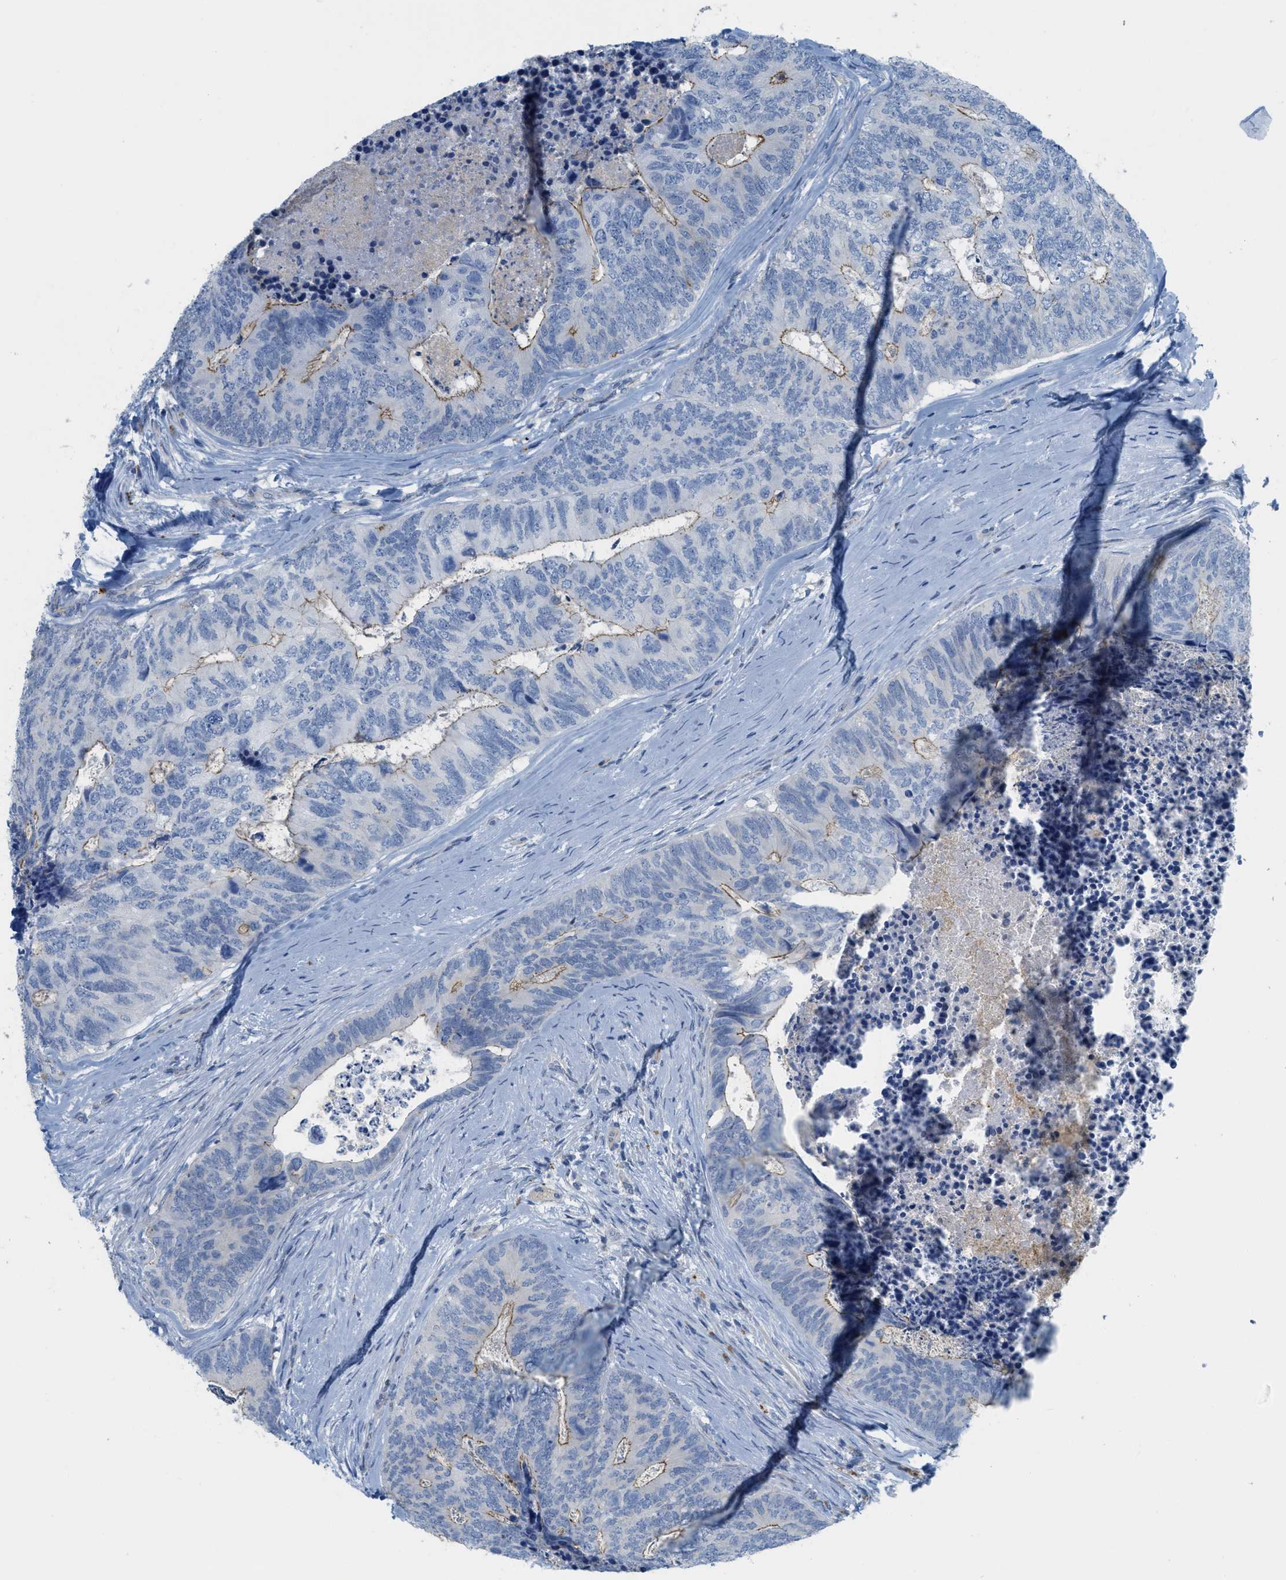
{"staining": {"intensity": "moderate", "quantity": "<25%", "location": "cytoplasmic/membranous"}, "tissue": "colorectal cancer", "cell_type": "Tumor cells", "image_type": "cancer", "snomed": [{"axis": "morphology", "description": "Adenocarcinoma, NOS"}, {"axis": "topography", "description": "Colon"}], "caption": "Human colorectal cancer stained with a brown dye shows moderate cytoplasmic/membranous positive staining in approximately <25% of tumor cells.", "gene": "CRB3", "patient": {"sex": "female", "age": 67}}